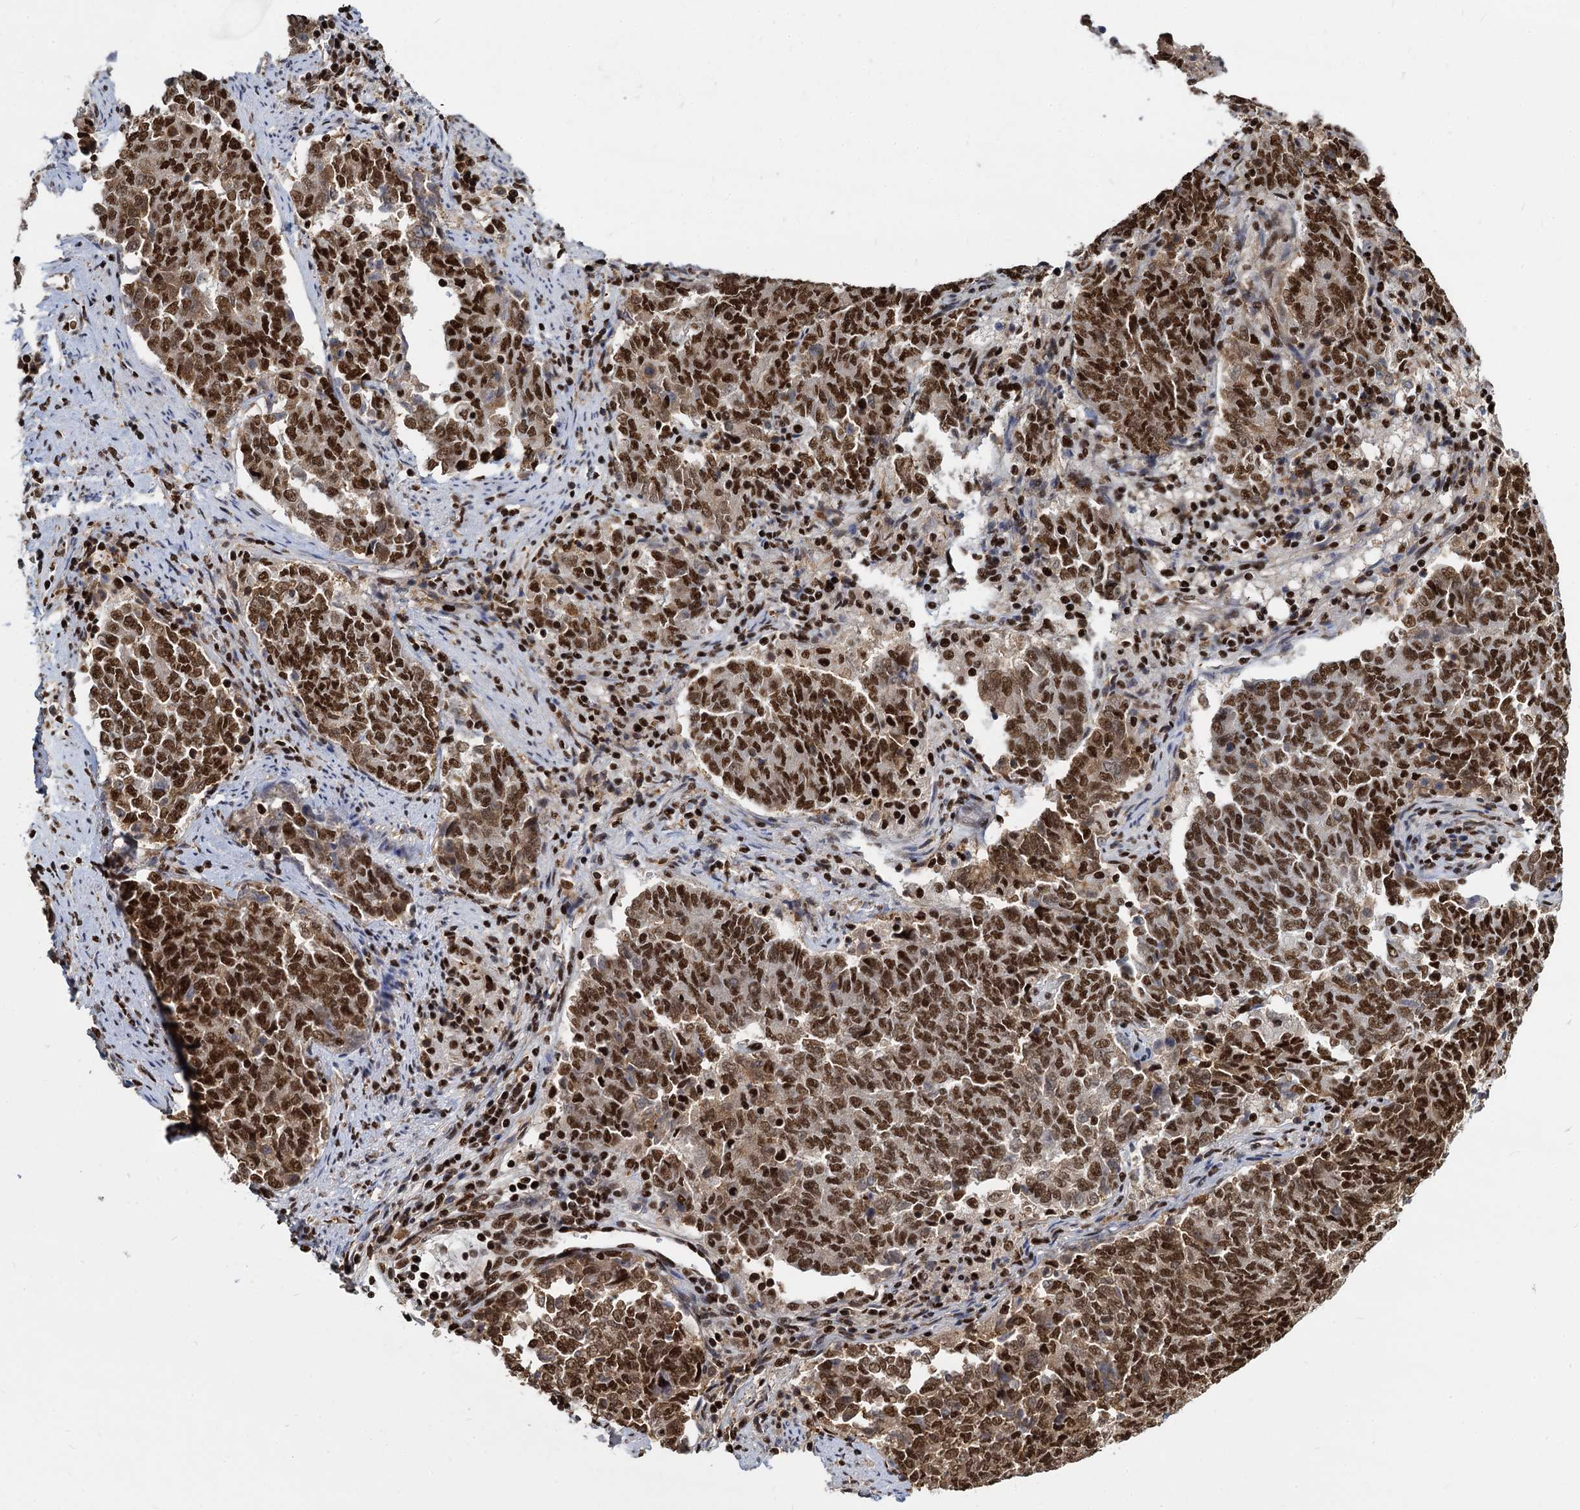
{"staining": {"intensity": "strong", "quantity": ">75%", "location": "nuclear"}, "tissue": "endometrial cancer", "cell_type": "Tumor cells", "image_type": "cancer", "snomed": [{"axis": "morphology", "description": "Adenocarcinoma, NOS"}, {"axis": "topography", "description": "Endometrium"}], "caption": "IHC of endometrial adenocarcinoma shows high levels of strong nuclear expression in approximately >75% of tumor cells.", "gene": "DCPS", "patient": {"sex": "female", "age": 80}}